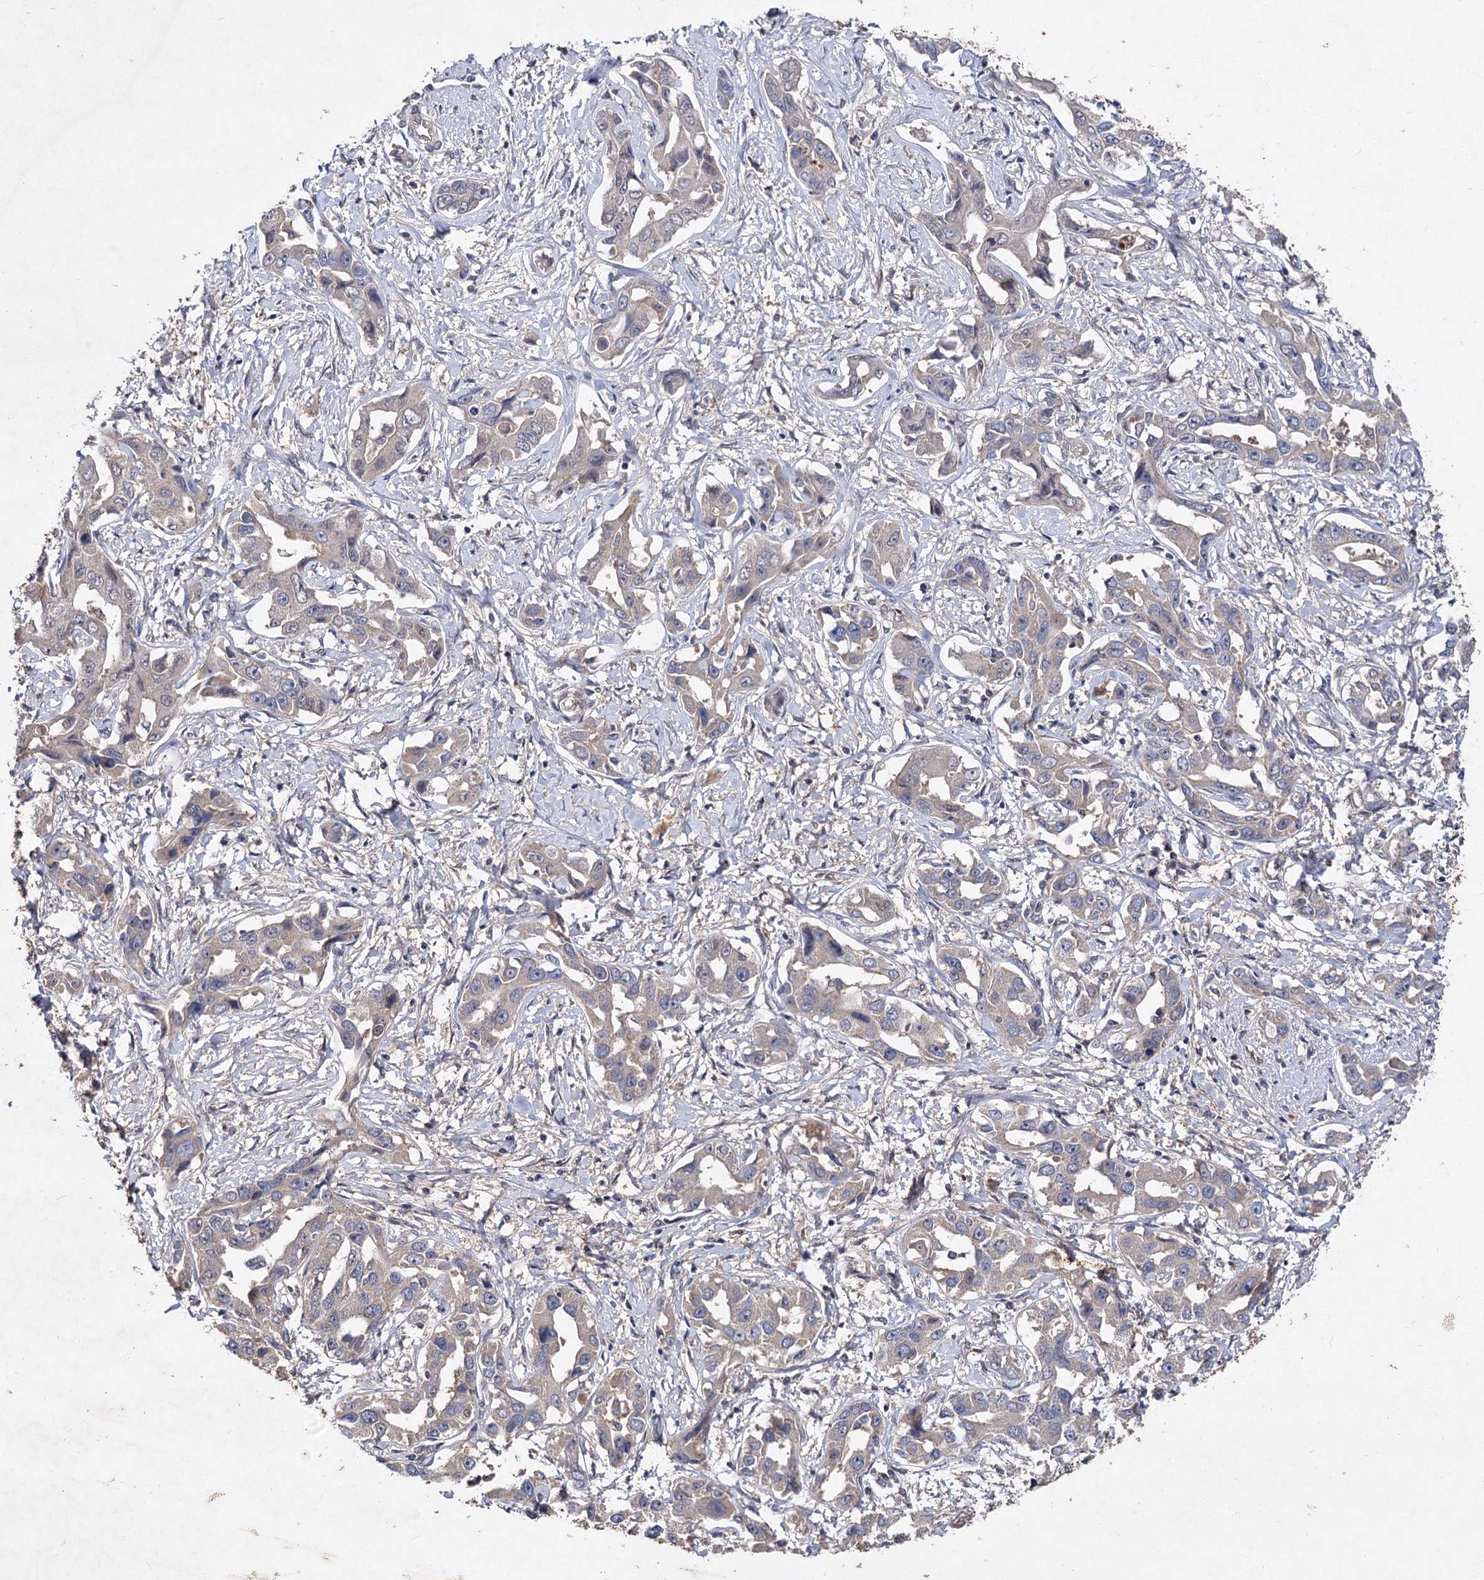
{"staining": {"intensity": "negative", "quantity": "none", "location": "none"}, "tissue": "liver cancer", "cell_type": "Tumor cells", "image_type": "cancer", "snomed": [{"axis": "morphology", "description": "Cholangiocarcinoma"}, {"axis": "topography", "description": "Liver"}], "caption": "Photomicrograph shows no protein positivity in tumor cells of liver cholangiocarcinoma tissue.", "gene": "NUDCD2", "patient": {"sex": "male", "age": 59}}